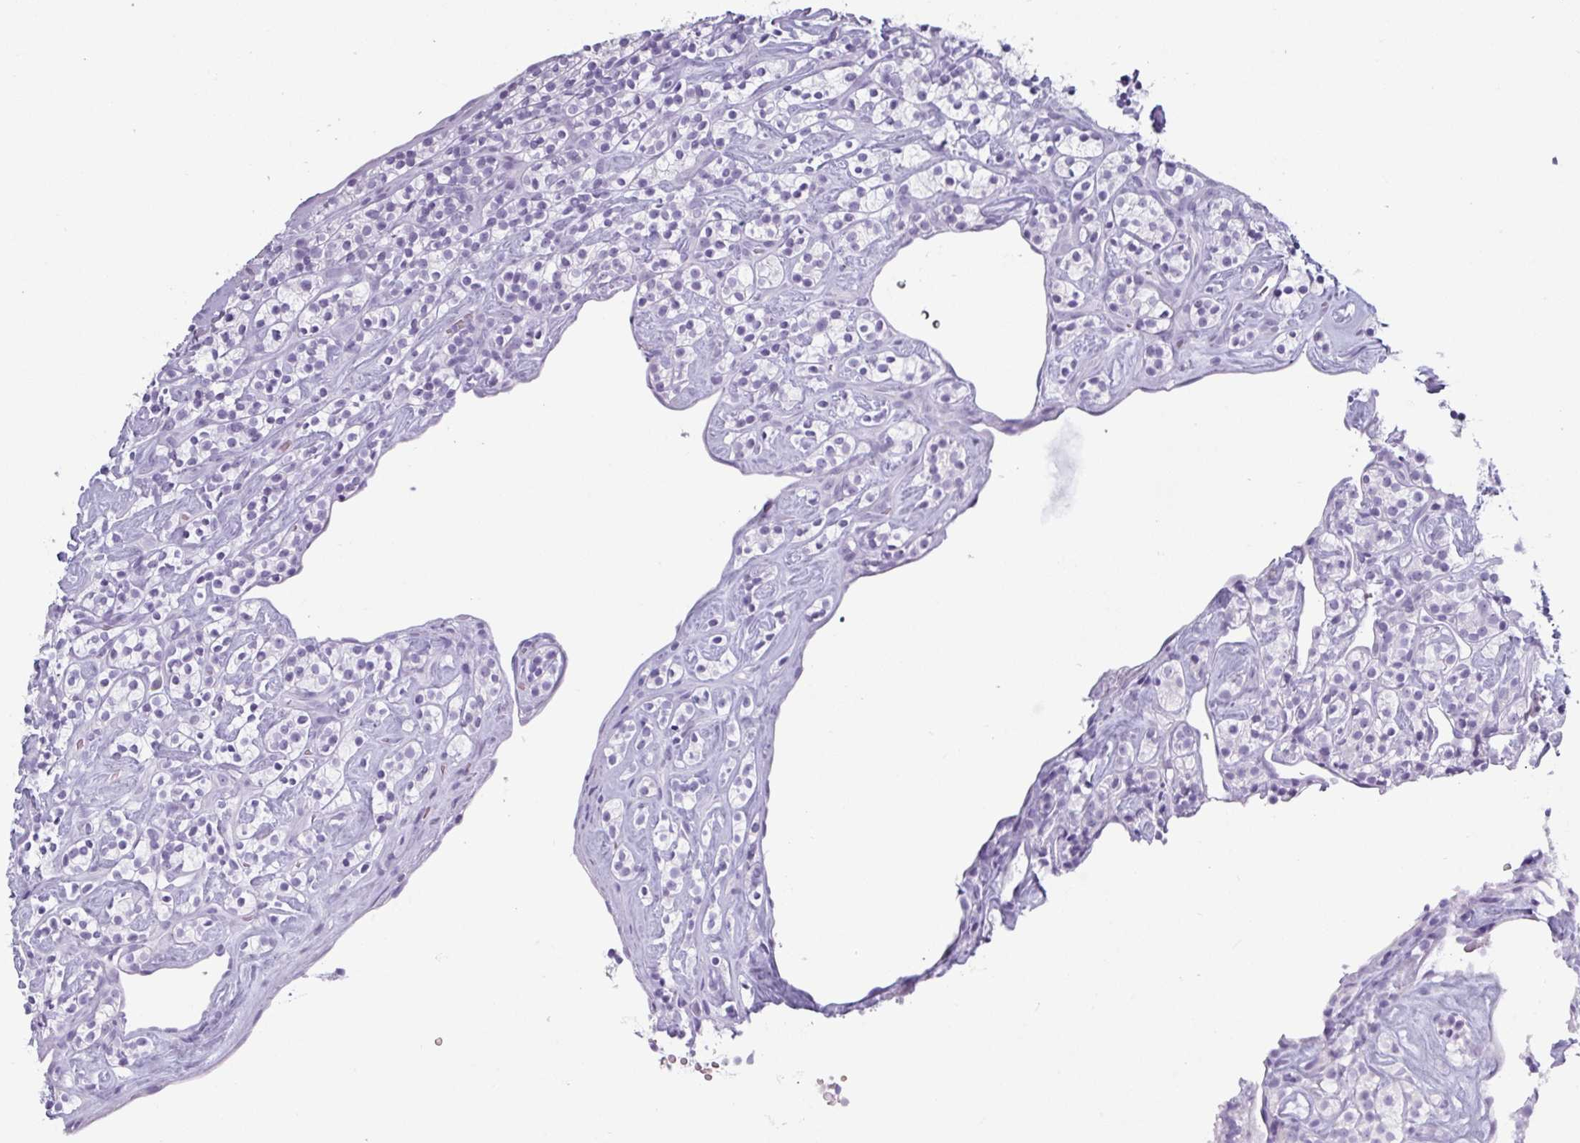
{"staining": {"intensity": "negative", "quantity": "none", "location": "none"}, "tissue": "renal cancer", "cell_type": "Tumor cells", "image_type": "cancer", "snomed": [{"axis": "morphology", "description": "Adenocarcinoma, NOS"}, {"axis": "topography", "description": "Kidney"}], "caption": "Renal cancer (adenocarcinoma) stained for a protein using IHC exhibits no positivity tumor cells.", "gene": "CRYBB2", "patient": {"sex": "male", "age": 77}}